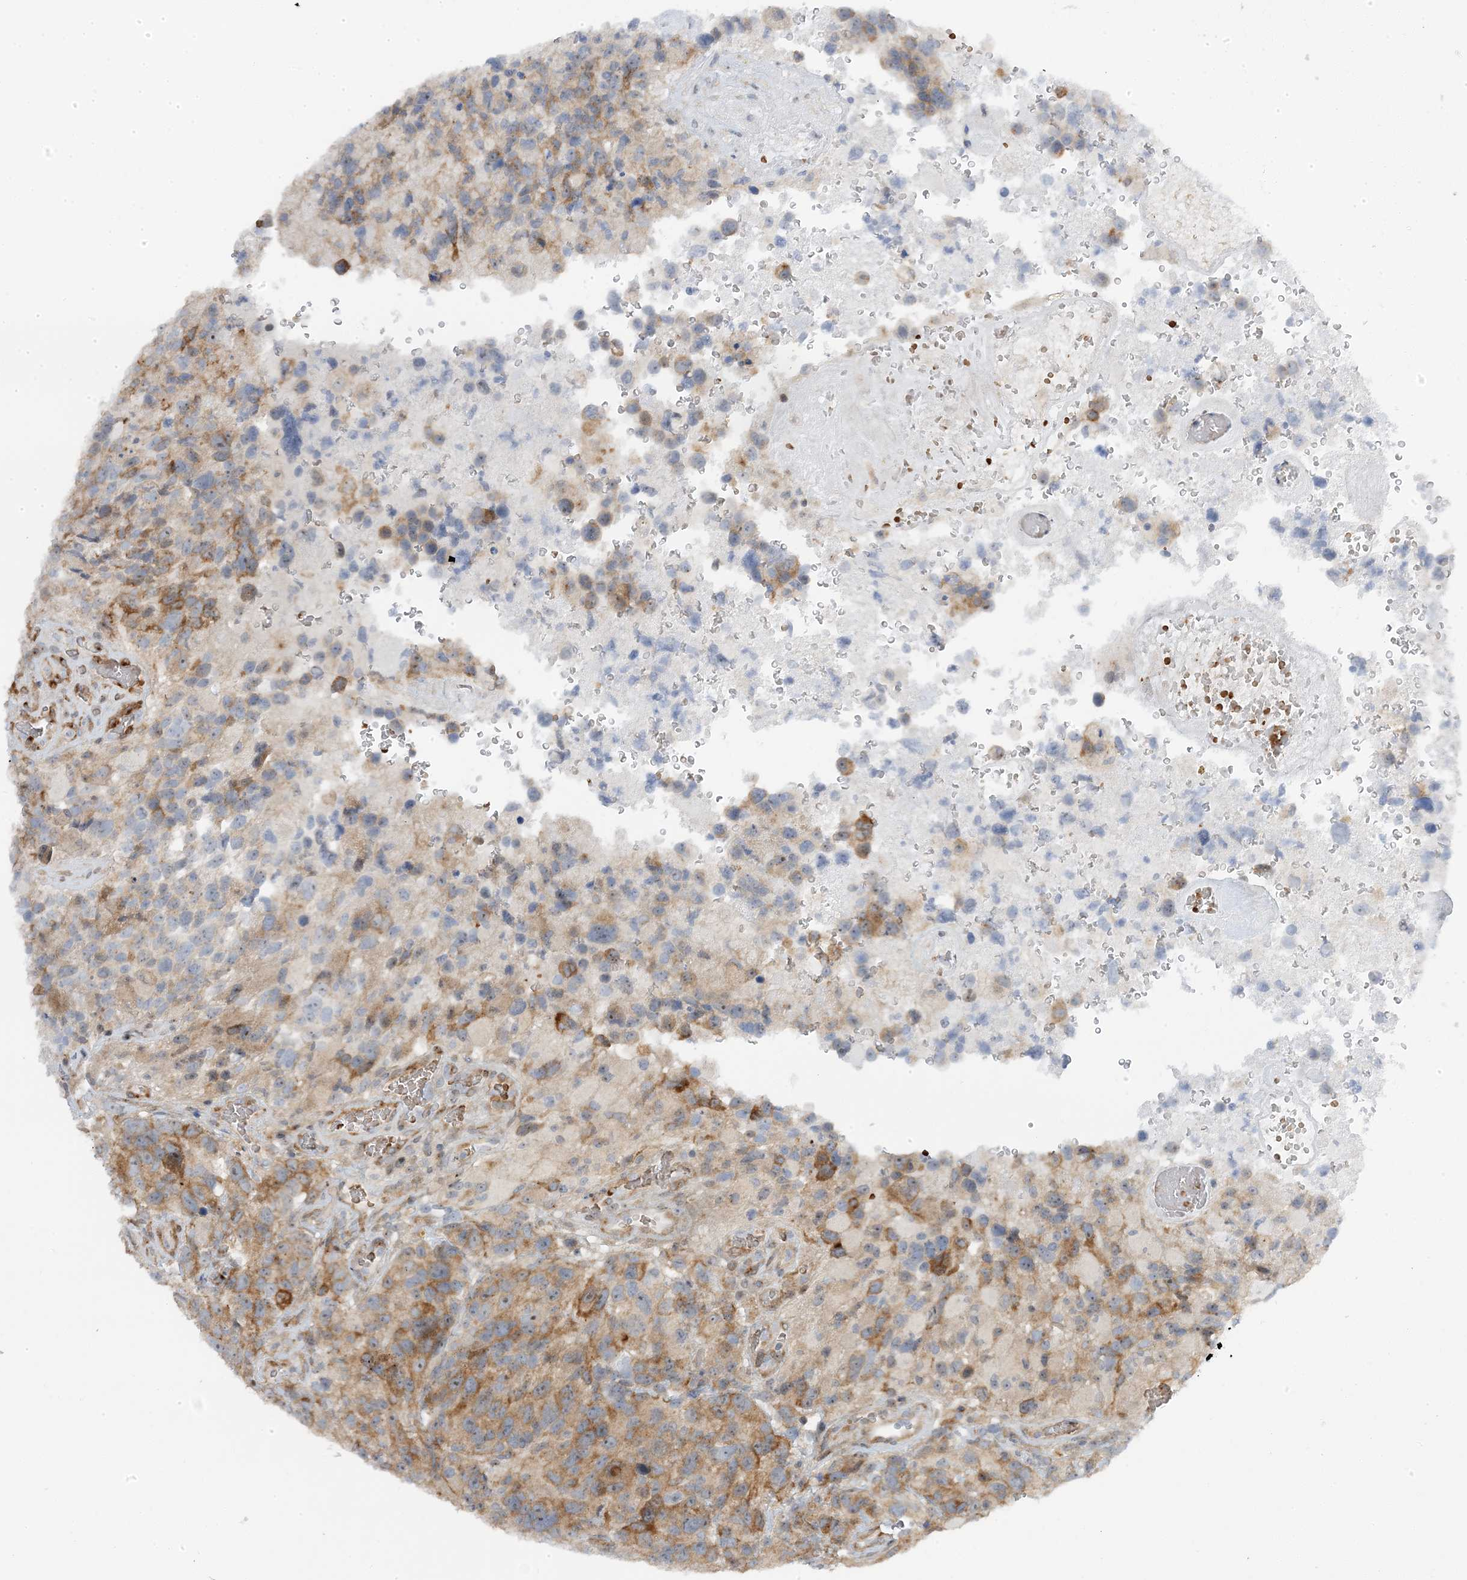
{"staining": {"intensity": "moderate", "quantity": "25%-75%", "location": "cytoplasmic/membranous"}, "tissue": "glioma", "cell_type": "Tumor cells", "image_type": "cancer", "snomed": [{"axis": "morphology", "description": "Glioma, malignant, High grade"}, {"axis": "topography", "description": "Brain"}], "caption": "High-grade glioma (malignant) tissue displays moderate cytoplasmic/membranous positivity in about 25%-75% of tumor cells, visualized by immunohistochemistry. The staining was performed using DAB (3,3'-diaminobenzidine) to visualize the protein expression in brown, while the nuclei were stained in blue with hematoxylin (Magnification: 20x).", "gene": "MAP7D3", "patient": {"sex": "male", "age": 69}}